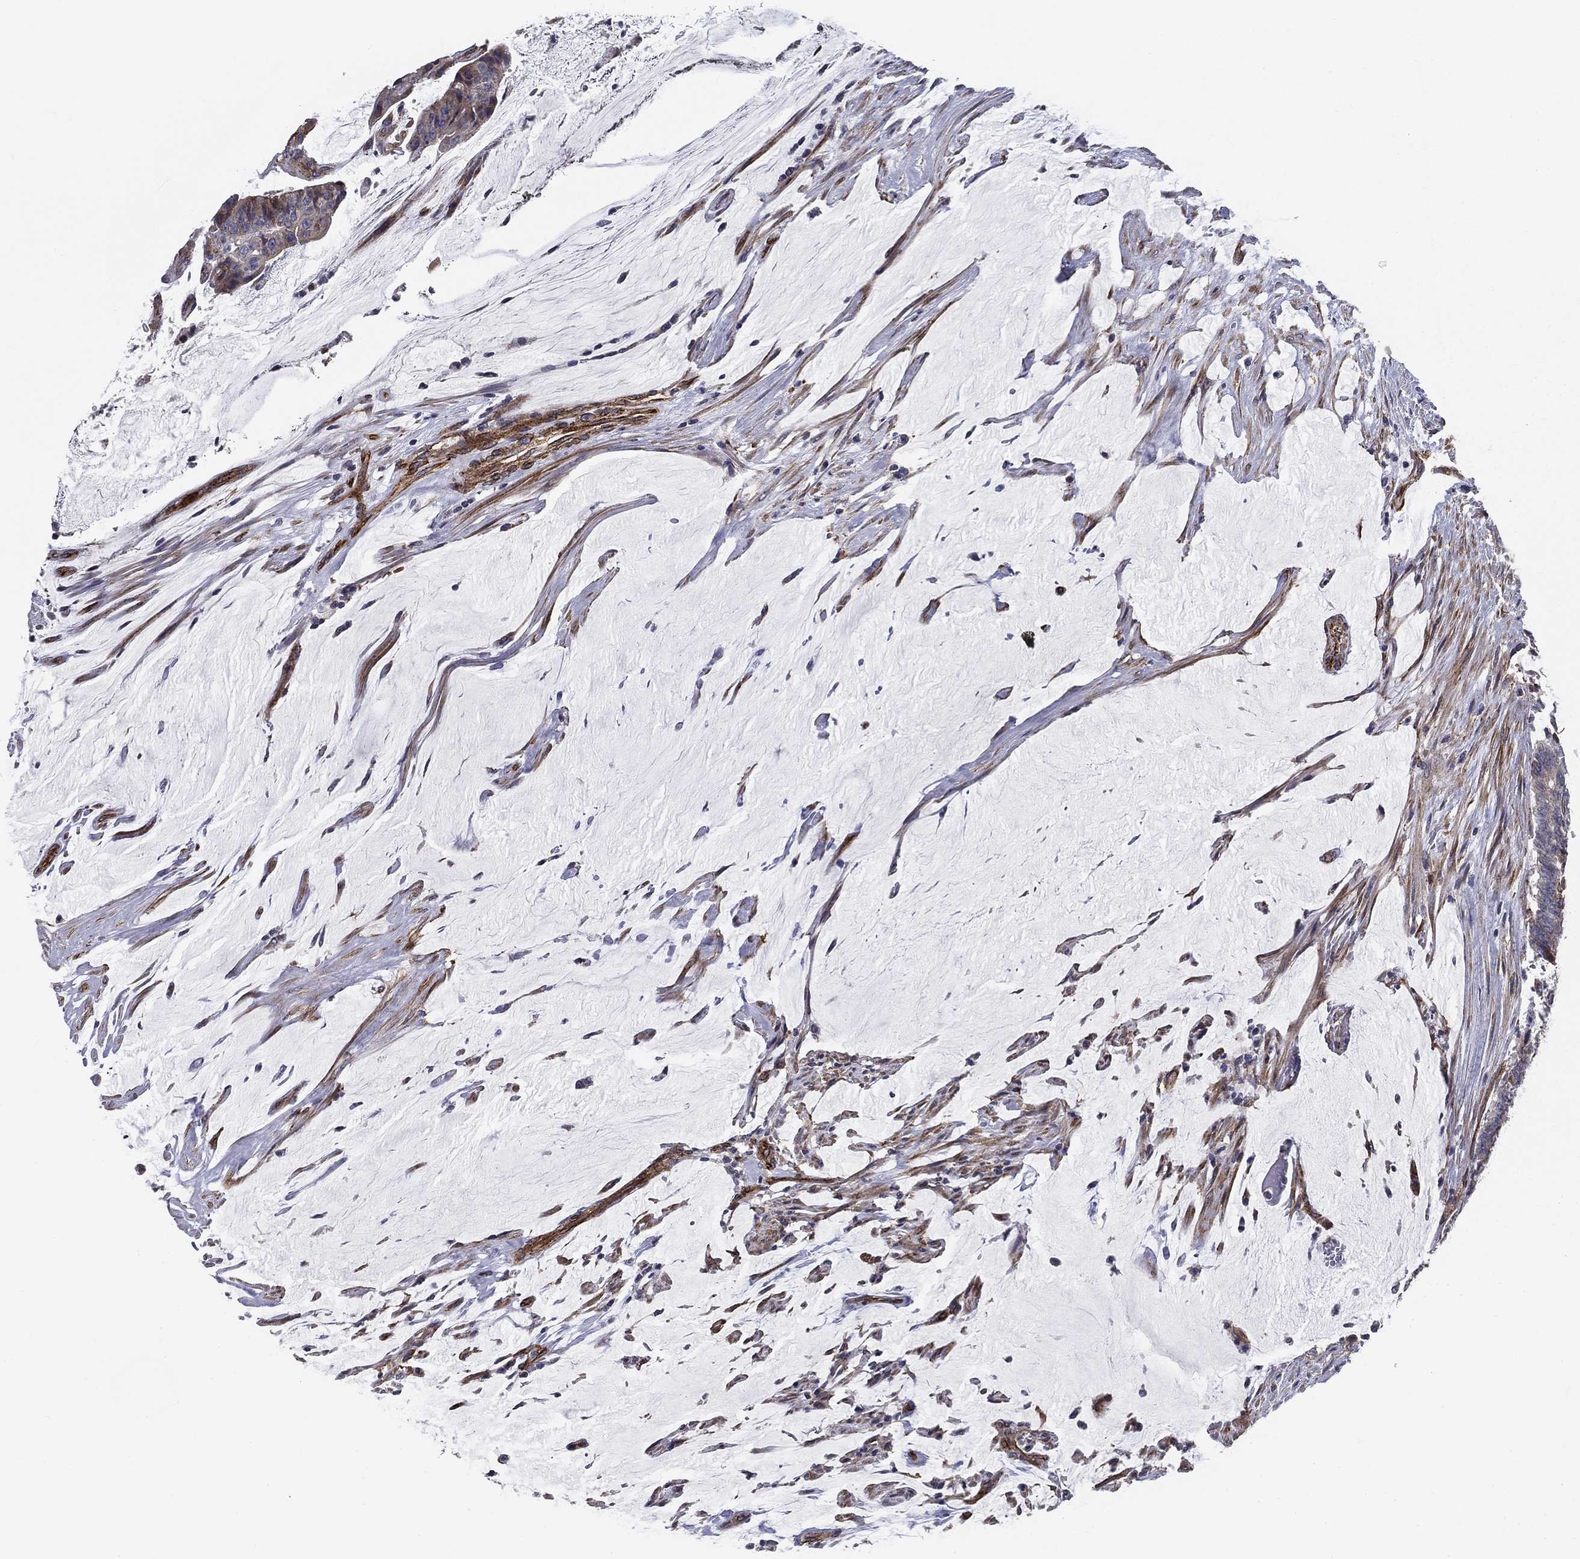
{"staining": {"intensity": "moderate", "quantity": "<25%", "location": "cytoplasmic/membranous"}, "tissue": "colorectal cancer", "cell_type": "Tumor cells", "image_type": "cancer", "snomed": [{"axis": "morphology", "description": "Adenocarcinoma, NOS"}, {"axis": "topography", "description": "Colon"}], "caption": "IHC staining of colorectal cancer, which exhibits low levels of moderate cytoplasmic/membranous staining in approximately <25% of tumor cells indicating moderate cytoplasmic/membranous protein staining. The staining was performed using DAB (3,3'-diaminobenzidine) (brown) for protein detection and nuclei were counterstained in hematoxylin (blue).", "gene": "SYNC", "patient": {"sex": "female", "age": 43}}